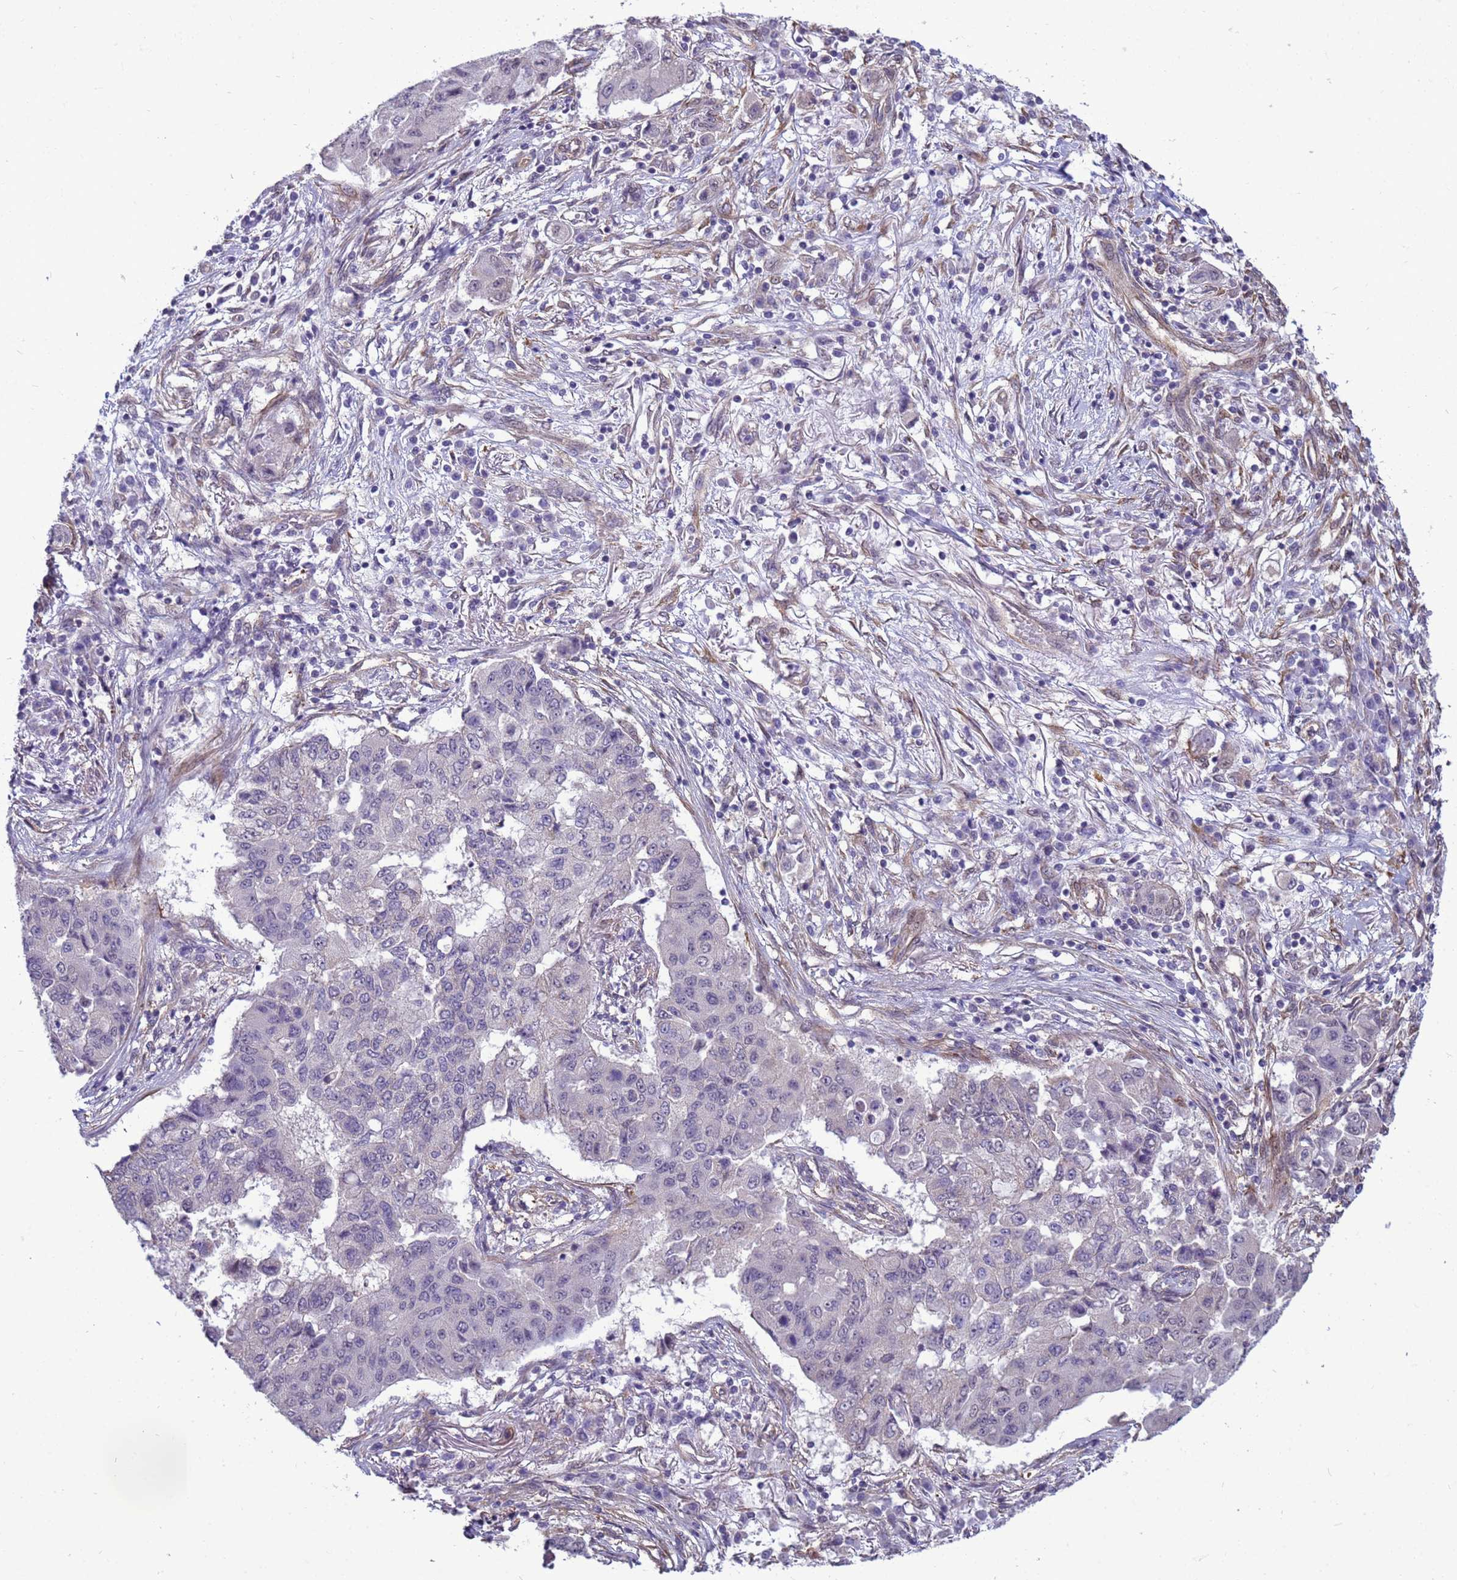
{"staining": {"intensity": "negative", "quantity": "none", "location": "none"}, "tissue": "lung cancer", "cell_type": "Tumor cells", "image_type": "cancer", "snomed": [{"axis": "morphology", "description": "Squamous cell carcinoma, NOS"}, {"axis": "topography", "description": "Lung"}], "caption": "Immunohistochemical staining of human lung squamous cell carcinoma demonstrates no significant positivity in tumor cells.", "gene": "ITGB4", "patient": {"sex": "male", "age": 74}}